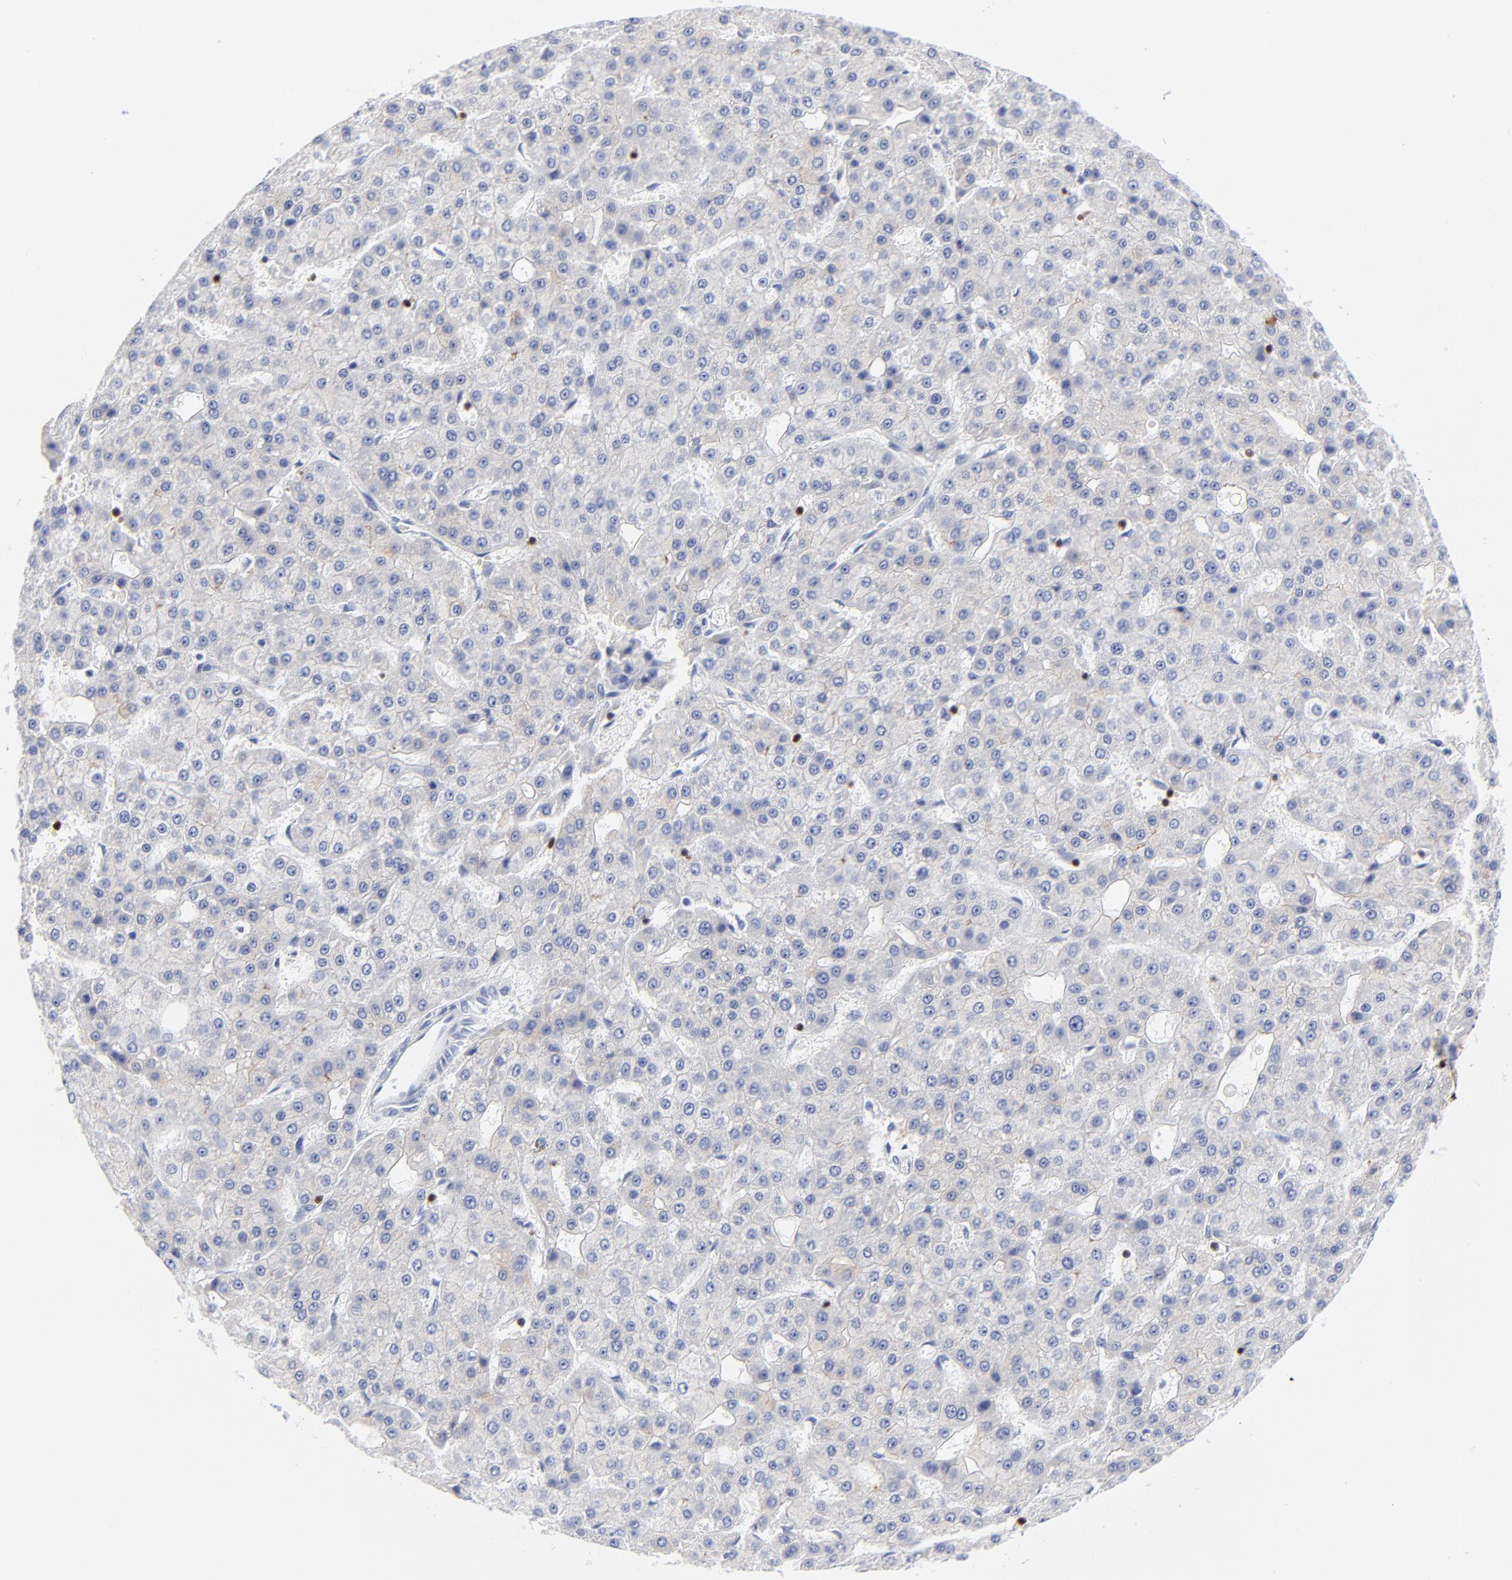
{"staining": {"intensity": "negative", "quantity": "none", "location": "none"}, "tissue": "liver cancer", "cell_type": "Tumor cells", "image_type": "cancer", "snomed": [{"axis": "morphology", "description": "Carcinoma, Hepatocellular, NOS"}, {"axis": "topography", "description": "Liver"}], "caption": "Immunohistochemical staining of human hepatocellular carcinoma (liver) exhibits no significant staining in tumor cells.", "gene": "ZAP70", "patient": {"sex": "male", "age": 47}}